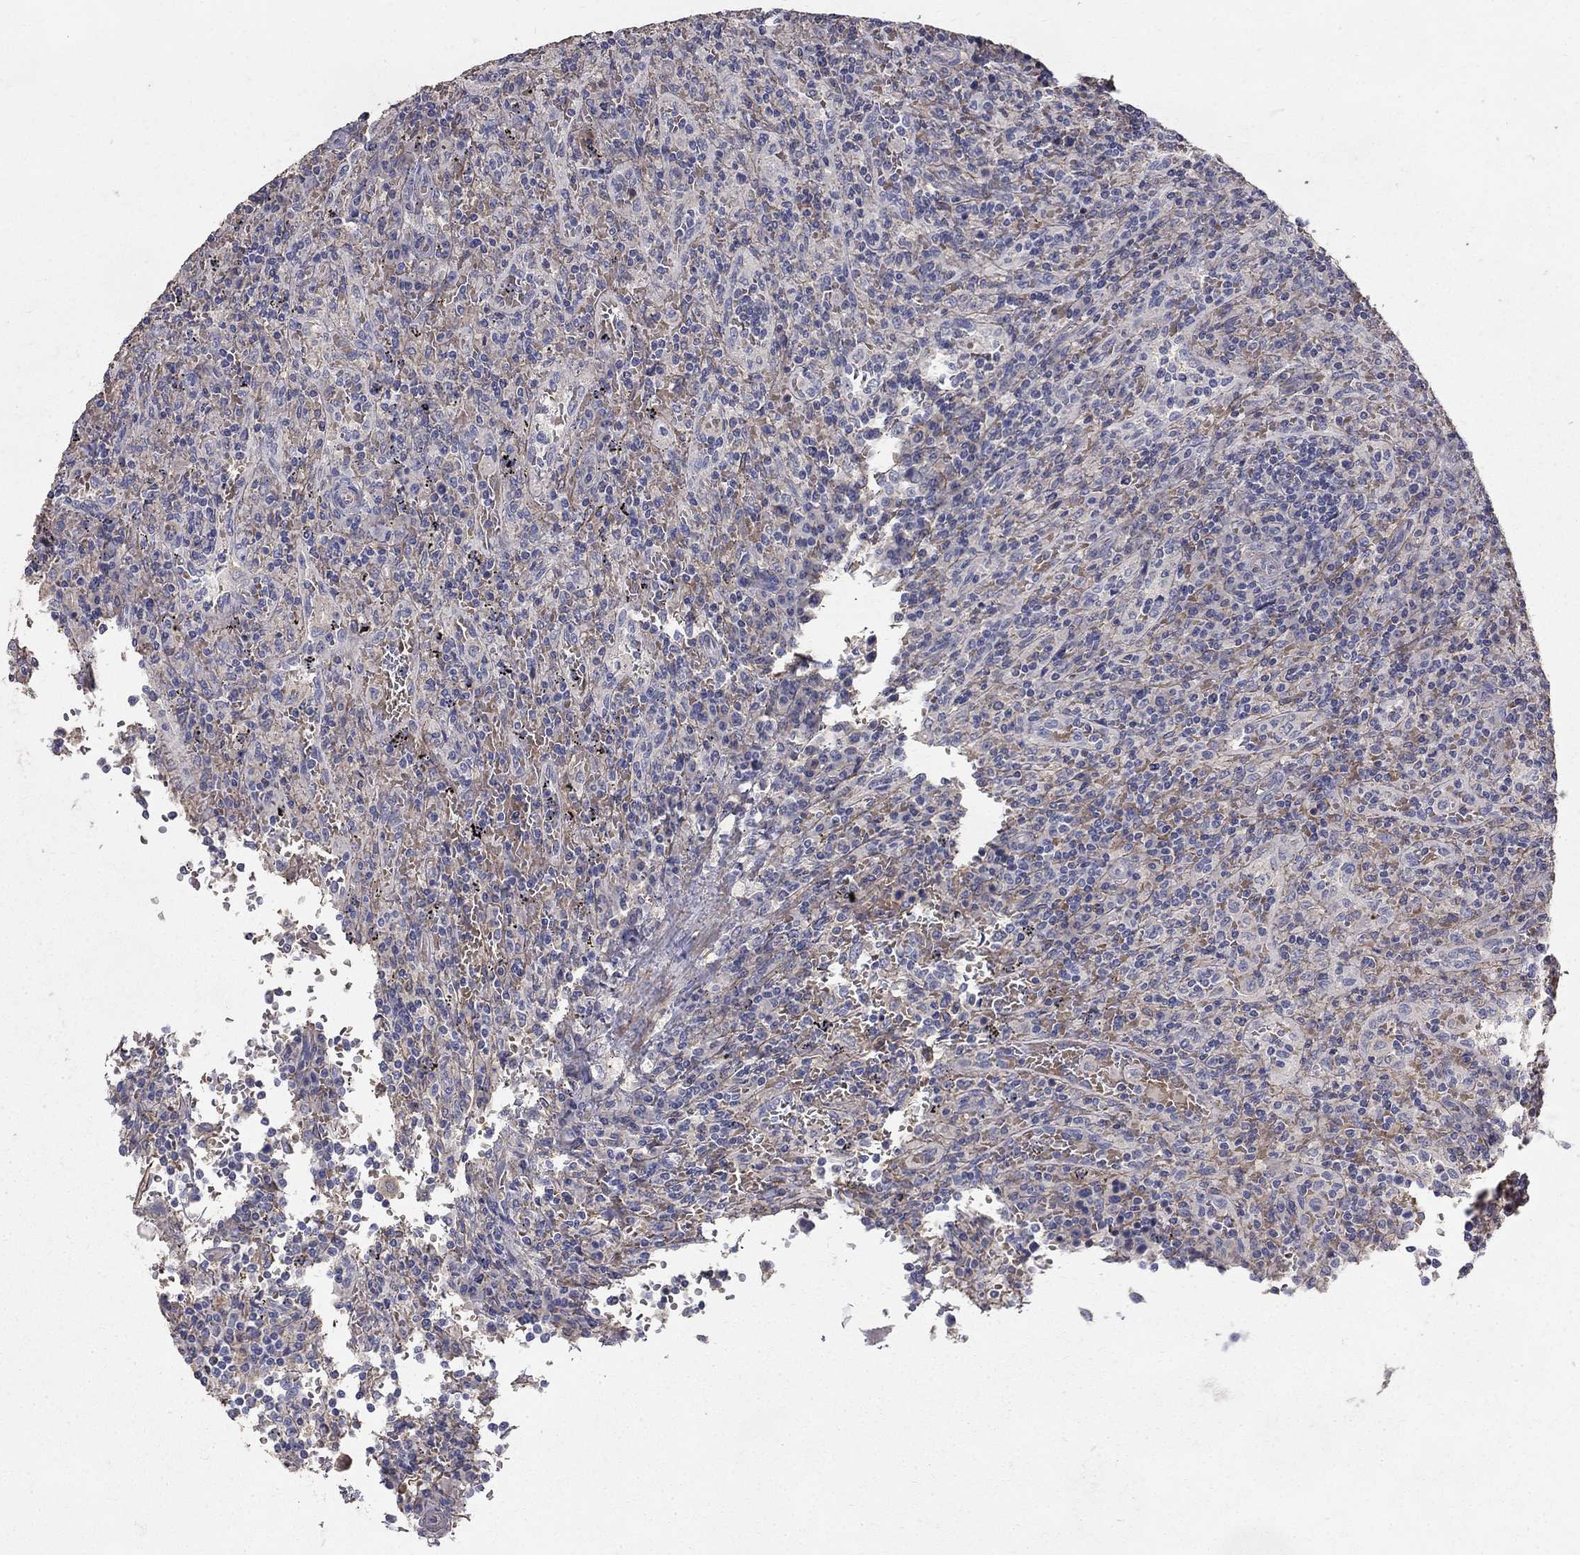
{"staining": {"intensity": "negative", "quantity": "none", "location": "none"}, "tissue": "lymphoma", "cell_type": "Tumor cells", "image_type": "cancer", "snomed": [{"axis": "morphology", "description": "Malignant lymphoma, non-Hodgkin's type, Low grade"}, {"axis": "topography", "description": "Spleen"}], "caption": "High magnification brightfield microscopy of lymphoma stained with DAB (3,3'-diaminobenzidine) (brown) and counterstained with hematoxylin (blue): tumor cells show no significant expression.", "gene": "MPP2", "patient": {"sex": "male", "age": 62}}